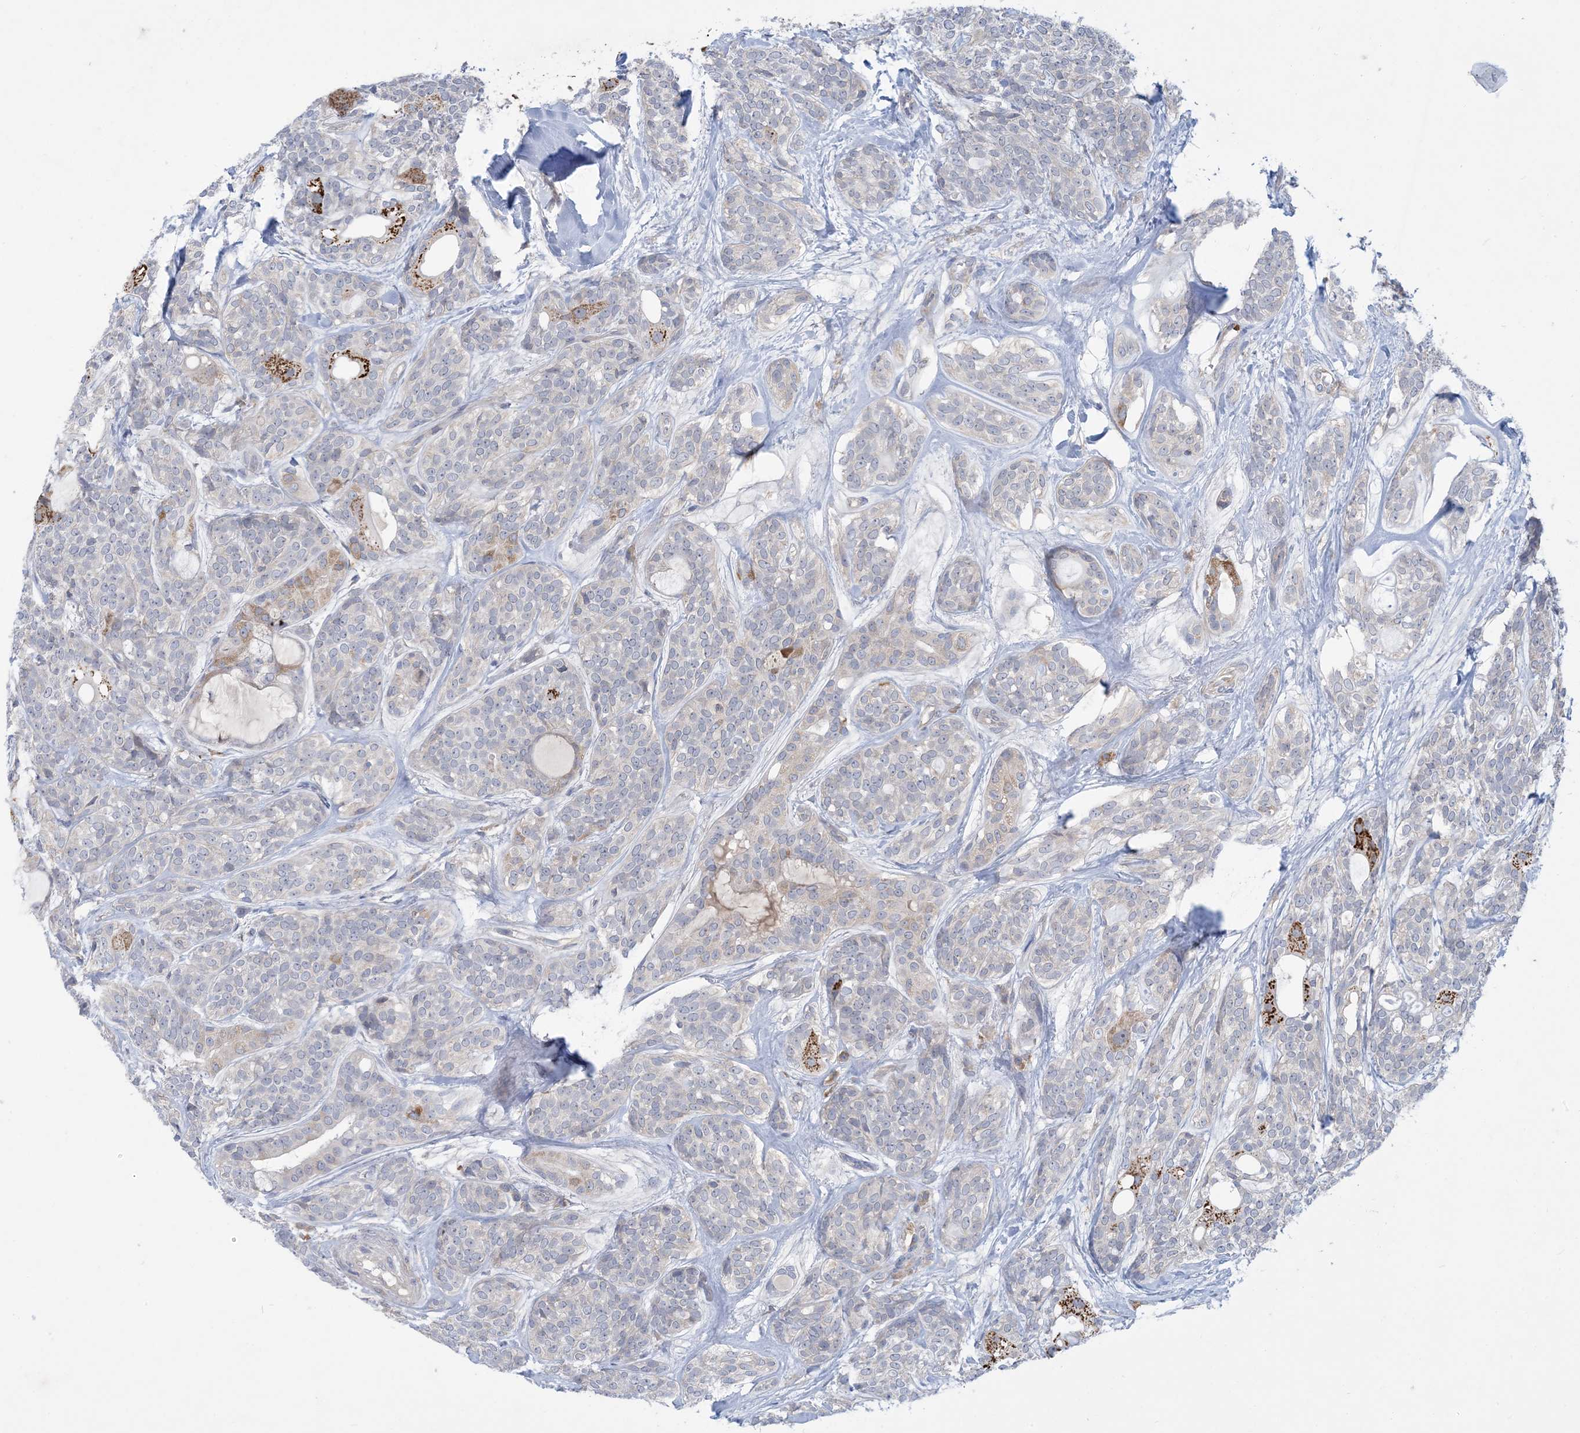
{"staining": {"intensity": "moderate", "quantity": "<25%", "location": "cytoplasmic/membranous"}, "tissue": "head and neck cancer", "cell_type": "Tumor cells", "image_type": "cancer", "snomed": [{"axis": "morphology", "description": "Adenocarcinoma, NOS"}, {"axis": "topography", "description": "Head-Neck"}], "caption": "Immunohistochemical staining of human head and neck adenocarcinoma demonstrates low levels of moderate cytoplasmic/membranous protein staining in about <25% of tumor cells.", "gene": "AOC1", "patient": {"sex": "male", "age": 66}}